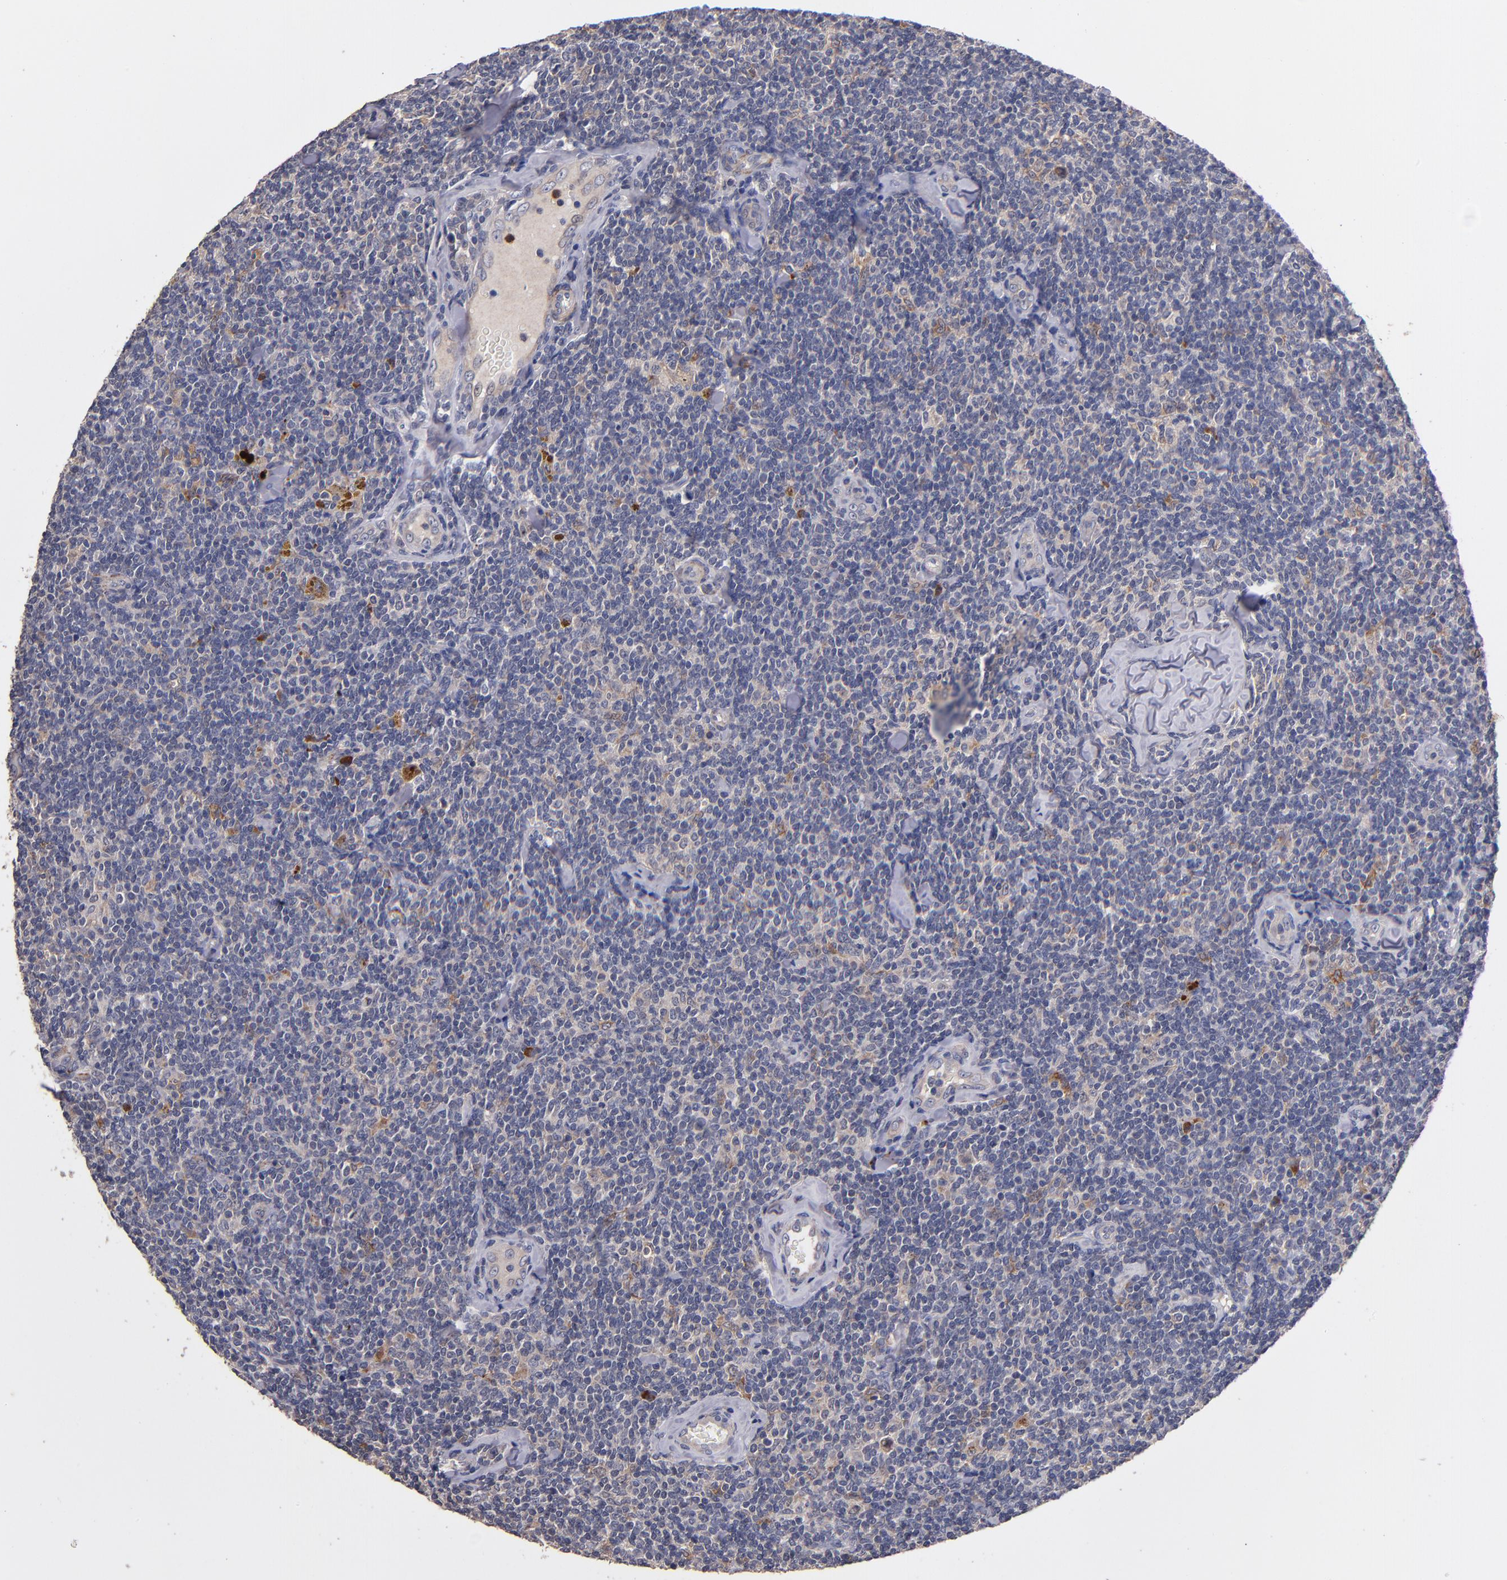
{"staining": {"intensity": "negative", "quantity": "none", "location": "none"}, "tissue": "lymphoma", "cell_type": "Tumor cells", "image_type": "cancer", "snomed": [{"axis": "morphology", "description": "Malignant lymphoma, non-Hodgkin's type, Low grade"}, {"axis": "topography", "description": "Lymph node"}], "caption": "Image shows no significant protein expression in tumor cells of low-grade malignant lymphoma, non-Hodgkin's type.", "gene": "TTLL12", "patient": {"sex": "female", "age": 56}}